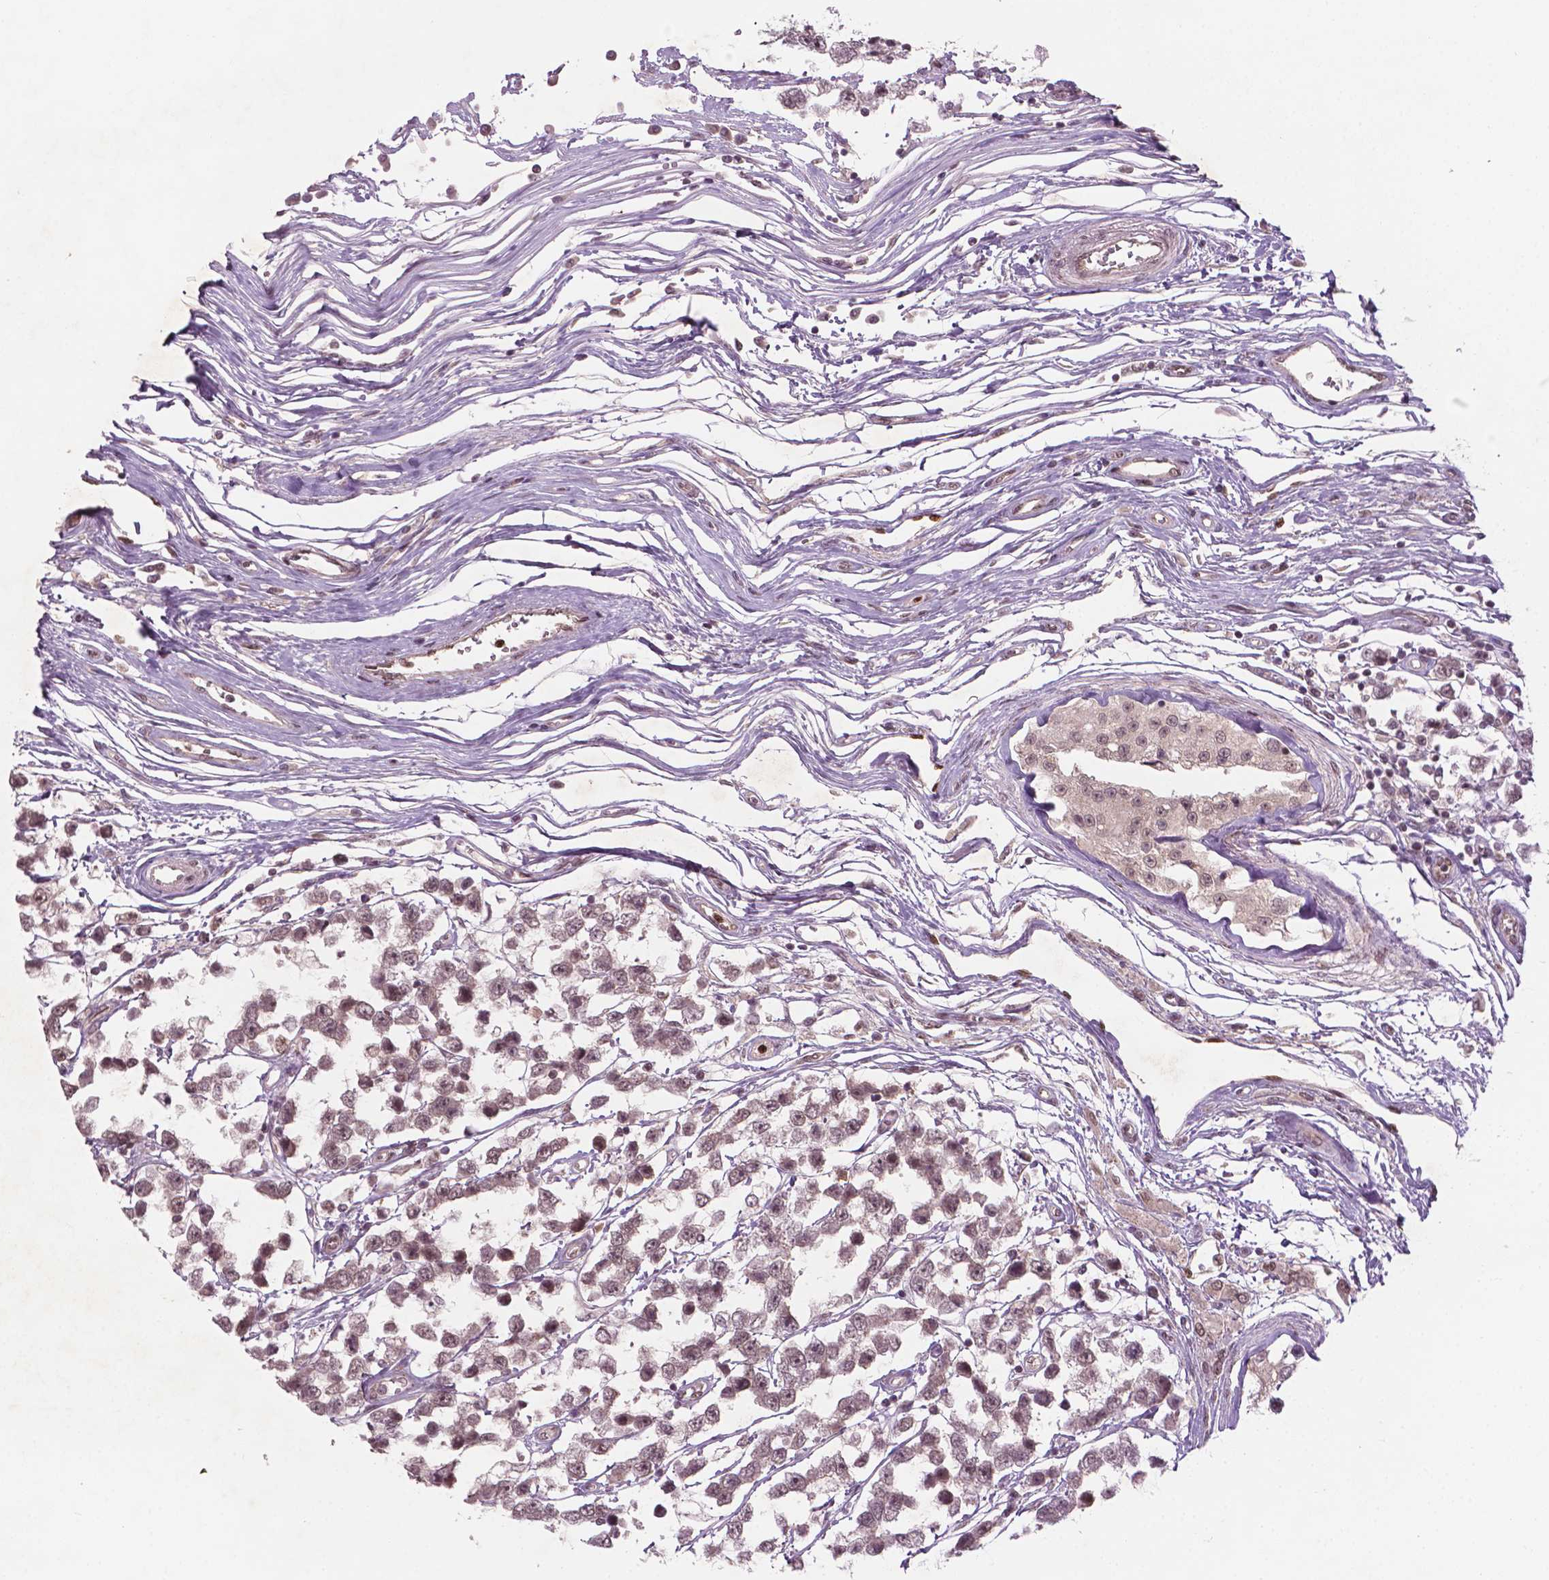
{"staining": {"intensity": "weak", "quantity": ">75%", "location": "nuclear"}, "tissue": "testis cancer", "cell_type": "Tumor cells", "image_type": "cancer", "snomed": [{"axis": "morphology", "description": "Seminoma, NOS"}, {"axis": "topography", "description": "Testis"}], "caption": "IHC (DAB (3,3'-diaminobenzidine)) staining of testis seminoma reveals weak nuclear protein staining in about >75% of tumor cells. Immunohistochemistry (ihc) stains the protein of interest in brown and the nuclei are stained blue.", "gene": "NFAT5", "patient": {"sex": "male", "age": 34}}